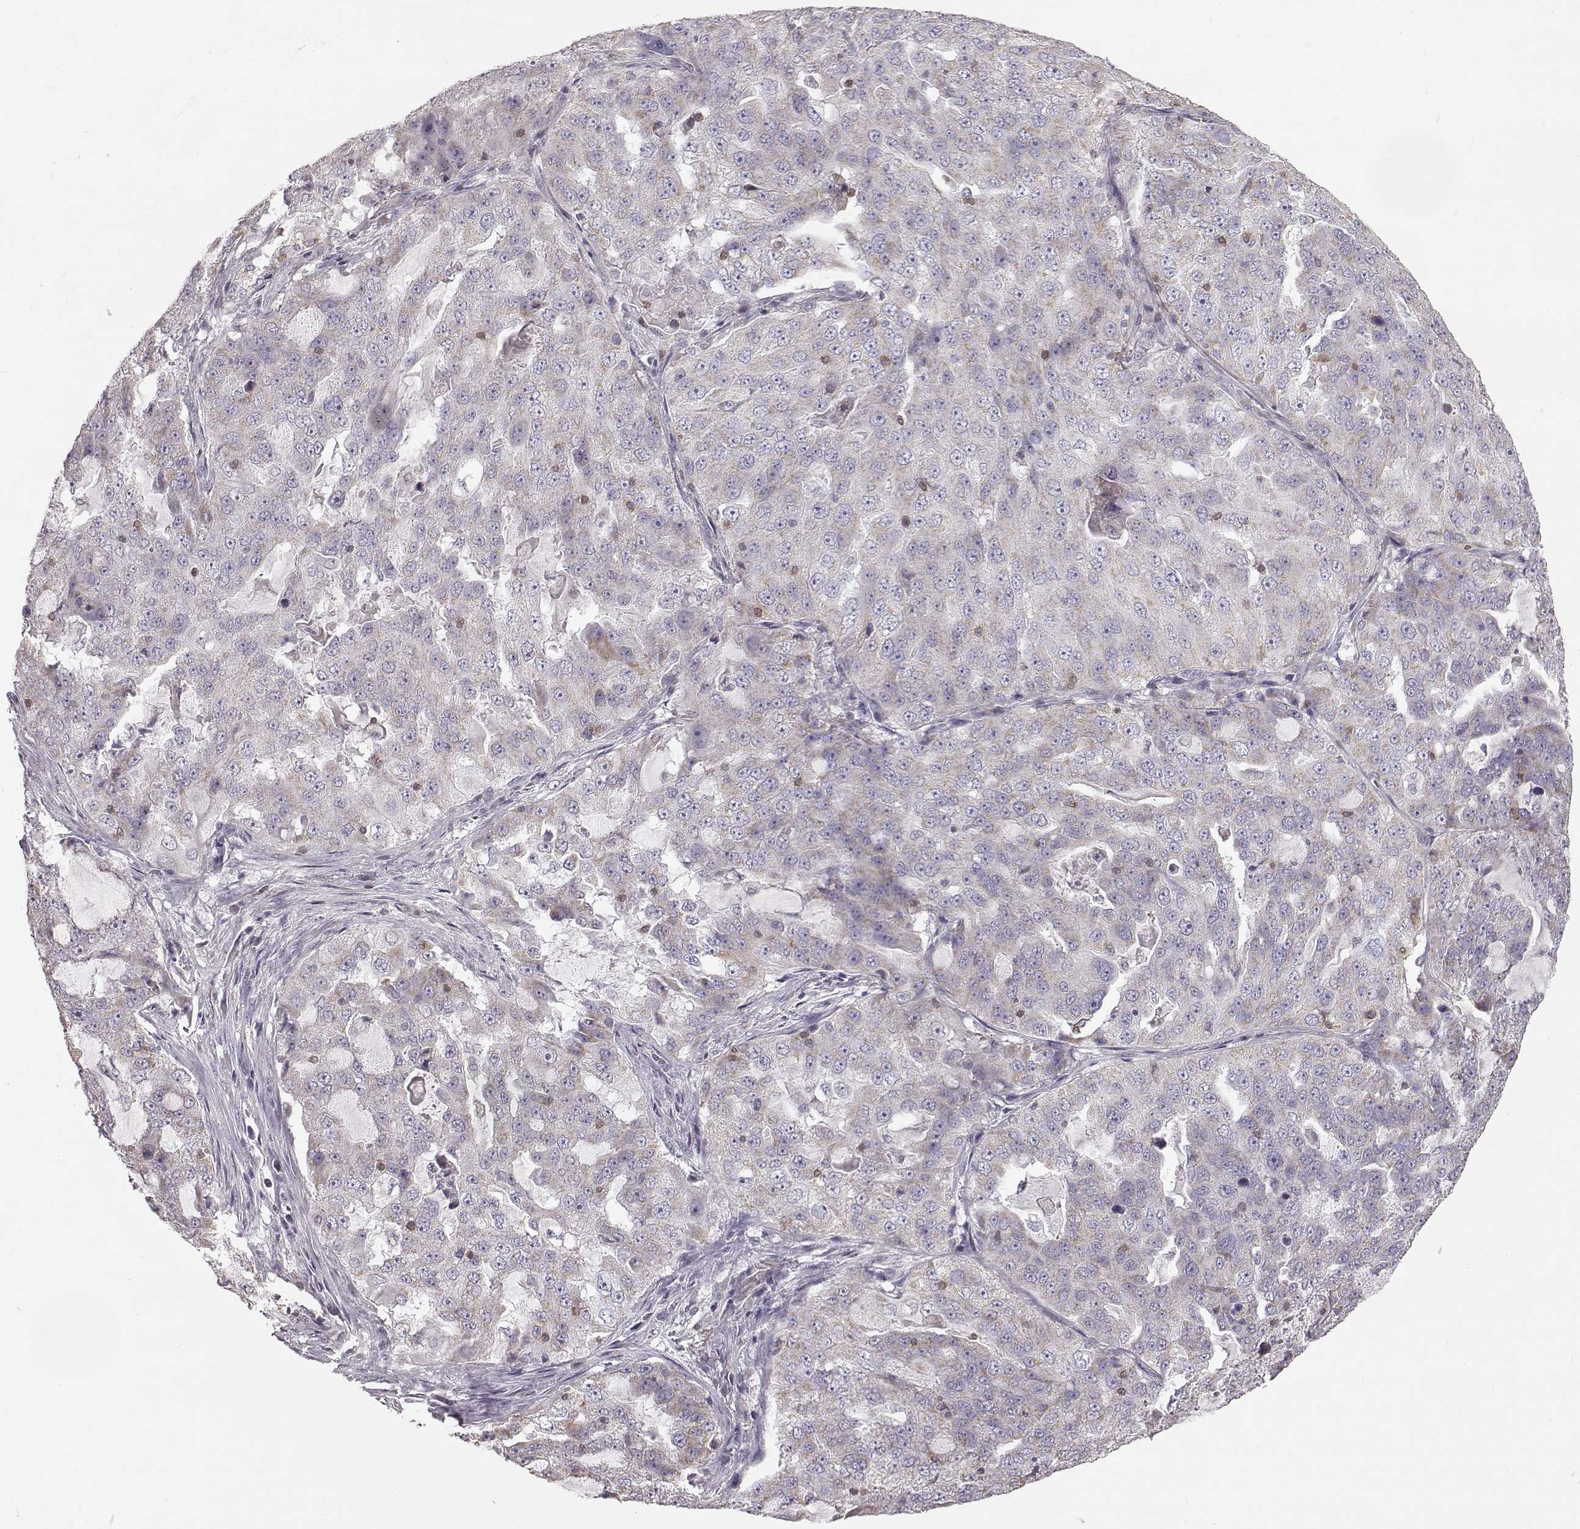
{"staining": {"intensity": "weak", "quantity": ">75%", "location": "cytoplasmic/membranous"}, "tissue": "lung cancer", "cell_type": "Tumor cells", "image_type": "cancer", "snomed": [{"axis": "morphology", "description": "Adenocarcinoma, NOS"}, {"axis": "topography", "description": "Lung"}], "caption": "This photomicrograph demonstrates immunohistochemistry (IHC) staining of human lung cancer (adenocarcinoma), with low weak cytoplasmic/membranous positivity in approximately >75% of tumor cells.", "gene": "GRAP2", "patient": {"sex": "female", "age": 61}}